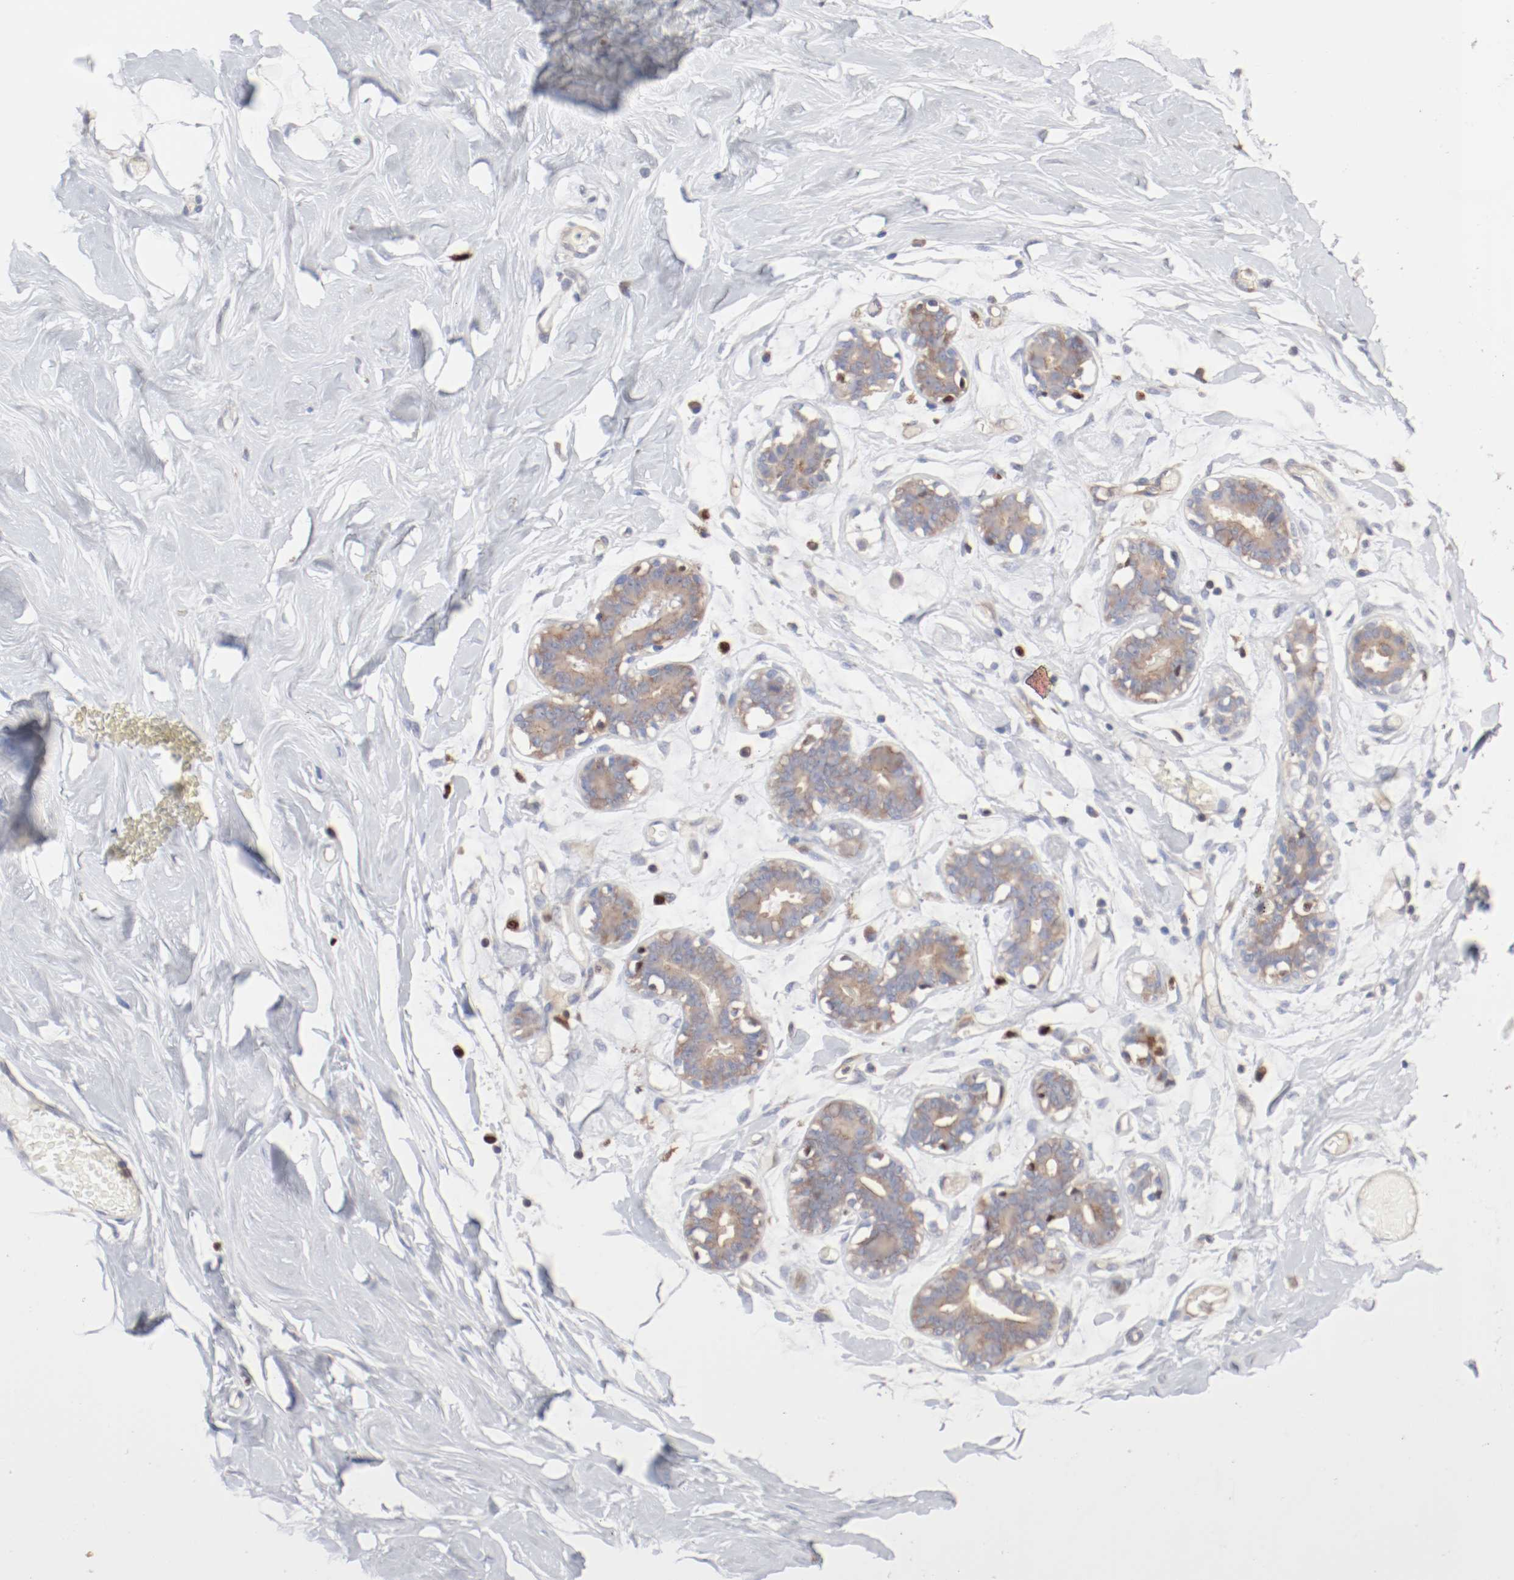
{"staining": {"intensity": "negative", "quantity": "none", "location": "none"}, "tissue": "breast", "cell_type": "Adipocytes", "image_type": "normal", "snomed": [{"axis": "morphology", "description": "Normal tissue, NOS"}, {"axis": "topography", "description": "Breast"}, {"axis": "topography", "description": "Soft tissue"}], "caption": "IHC micrograph of benign human breast stained for a protein (brown), which shows no staining in adipocytes. (DAB IHC, high magnification).", "gene": "ARHGEF6", "patient": {"sex": "female", "age": 25}}